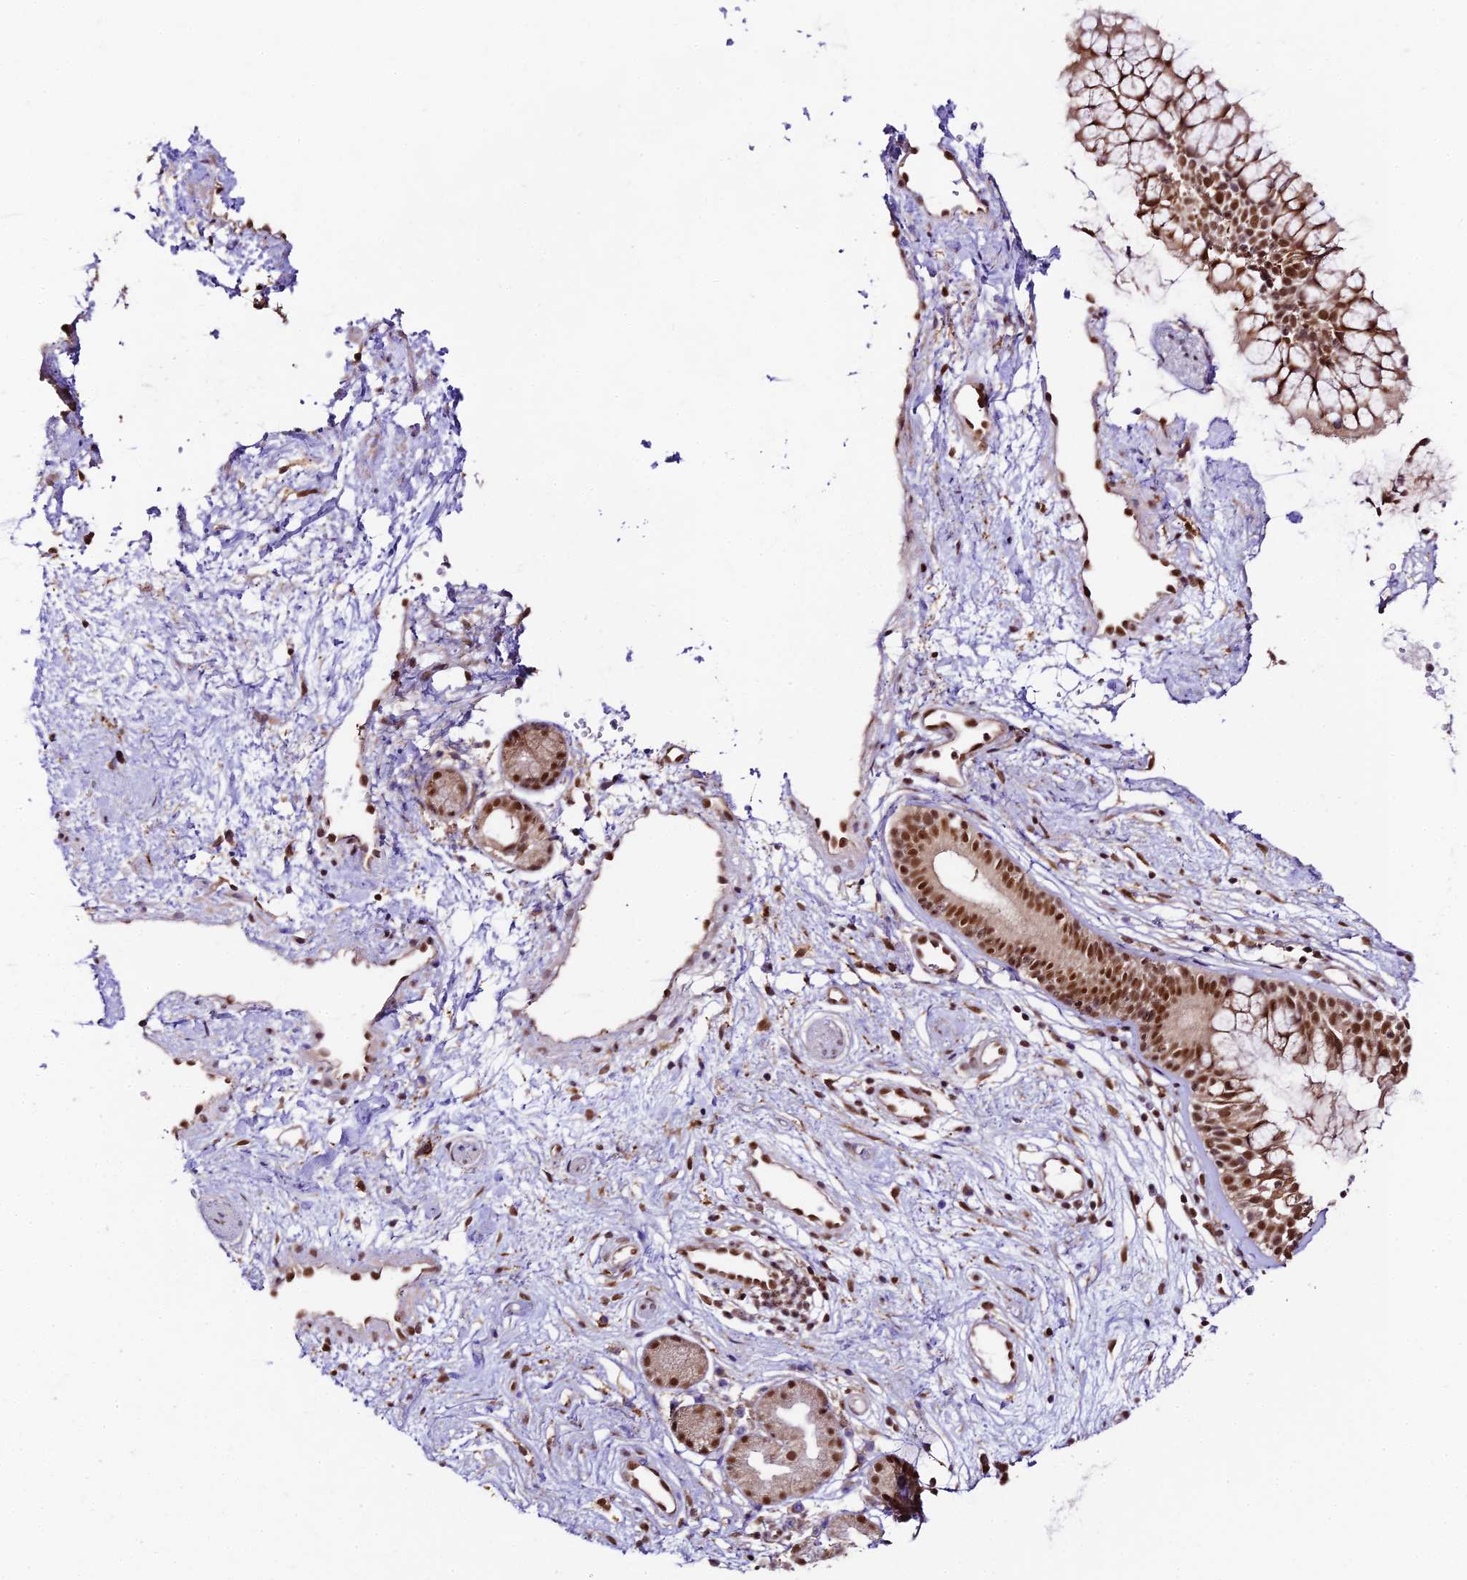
{"staining": {"intensity": "strong", "quantity": ">75%", "location": "cytoplasmic/membranous,nuclear"}, "tissue": "nasopharynx", "cell_type": "Respiratory epithelial cells", "image_type": "normal", "snomed": [{"axis": "morphology", "description": "Normal tissue, NOS"}, {"axis": "topography", "description": "Nasopharynx"}], "caption": "IHC micrograph of benign nasopharynx stained for a protein (brown), which shows high levels of strong cytoplasmic/membranous,nuclear staining in about >75% of respiratory epithelial cells.", "gene": "TRIM22", "patient": {"sex": "male", "age": 32}}